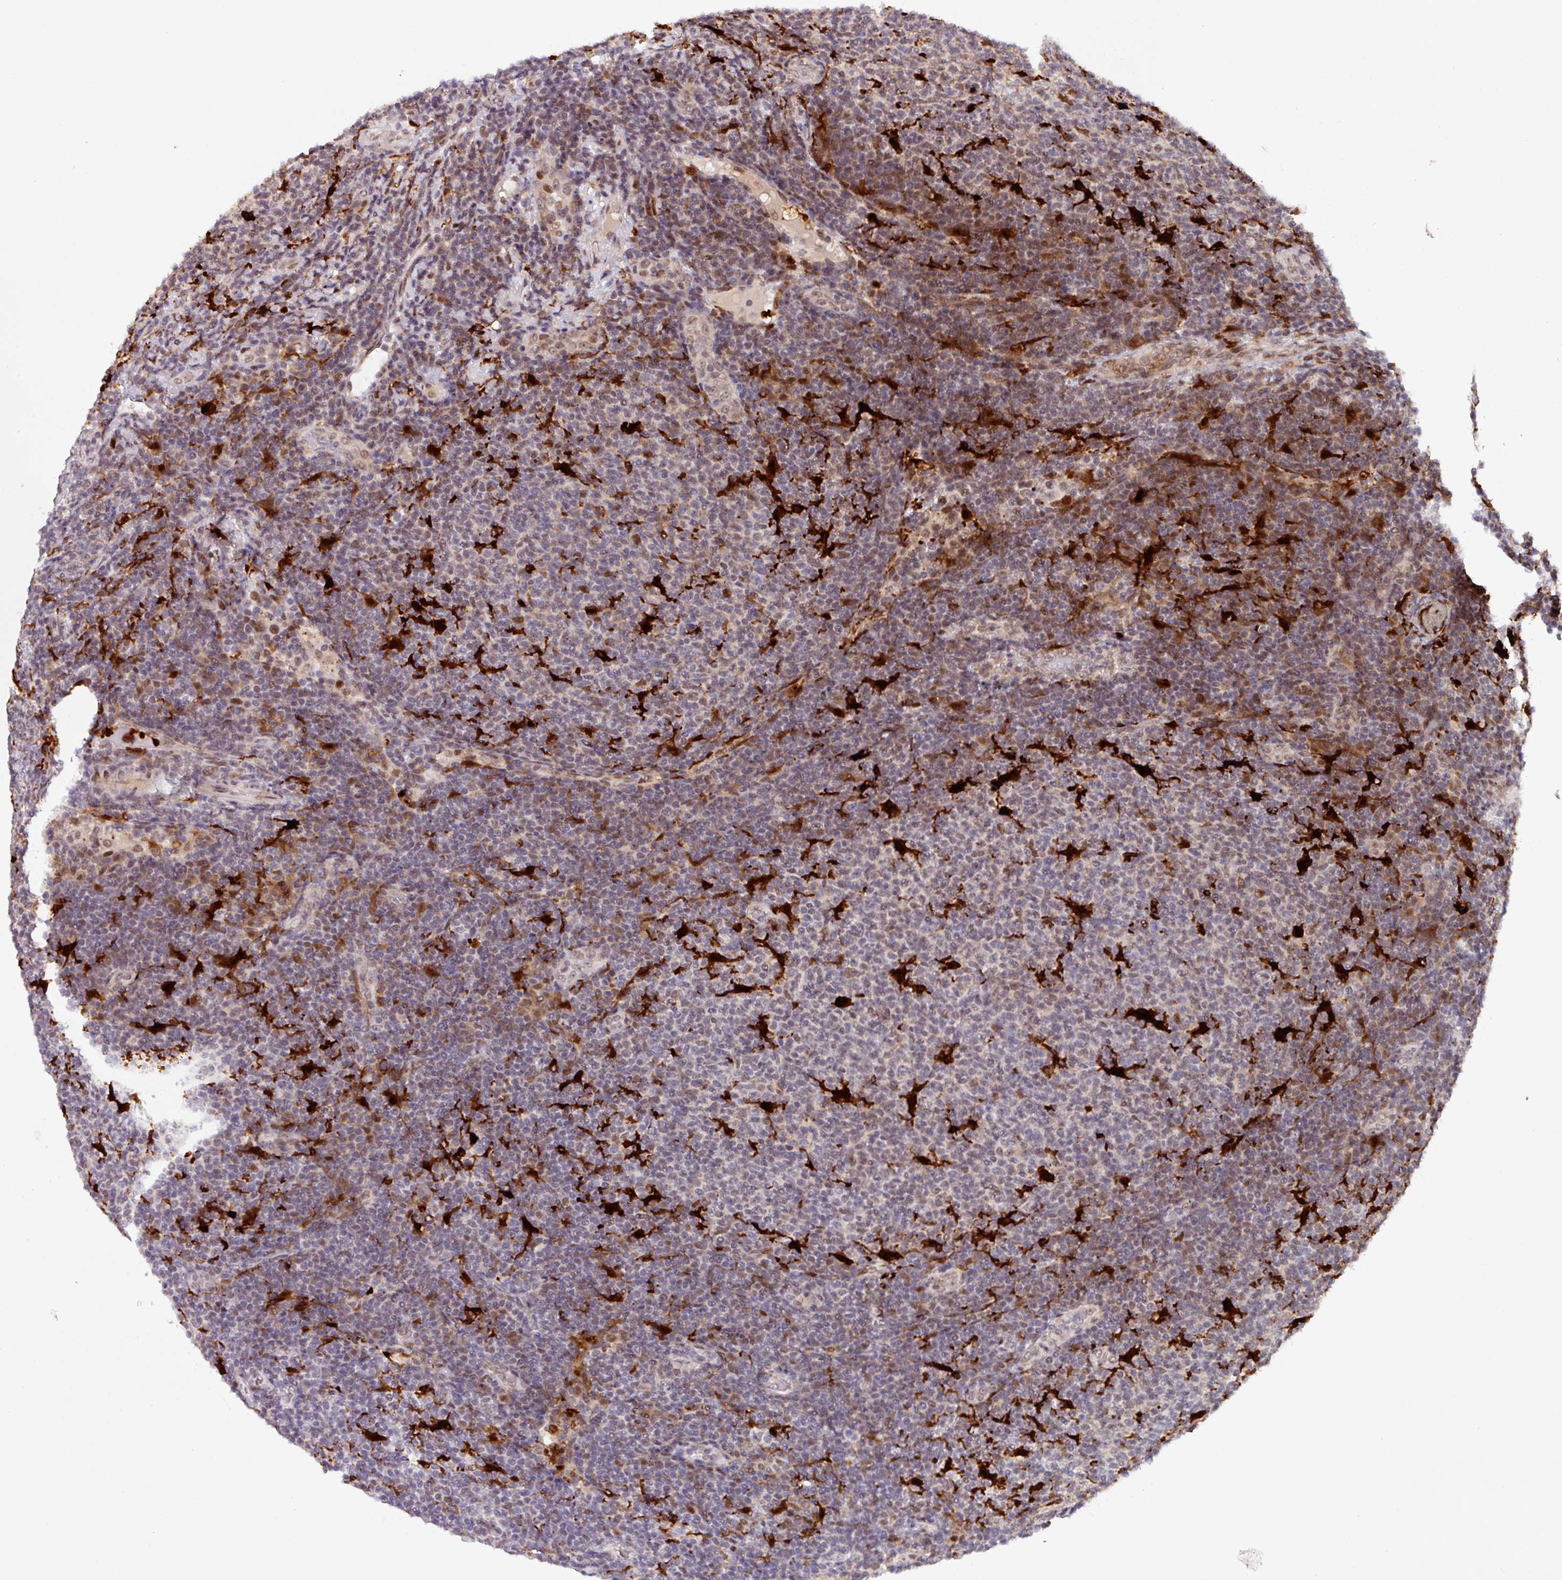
{"staining": {"intensity": "weak", "quantity": "25%-75%", "location": "cytoplasmic/membranous"}, "tissue": "lymphoma", "cell_type": "Tumor cells", "image_type": "cancer", "snomed": [{"axis": "morphology", "description": "Malignant lymphoma, non-Hodgkin's type, Low grade"}, {"axis": "topography", "description": "Lymph node"}], "caption": "Immunohistochemical staining of malignant lymphoma, non-Hodgkin's type (low-grade) exhibits weak cytoplasmic/membranous protein staining in about 25%-75% of tumor cells. The protein of interest is stained brown, and the nuclei are stained in blue (DAB IHC with brightfield microscopy, high magnification).", "gene": "BRD3", "patient": {"sex": "male", "age": 66}}